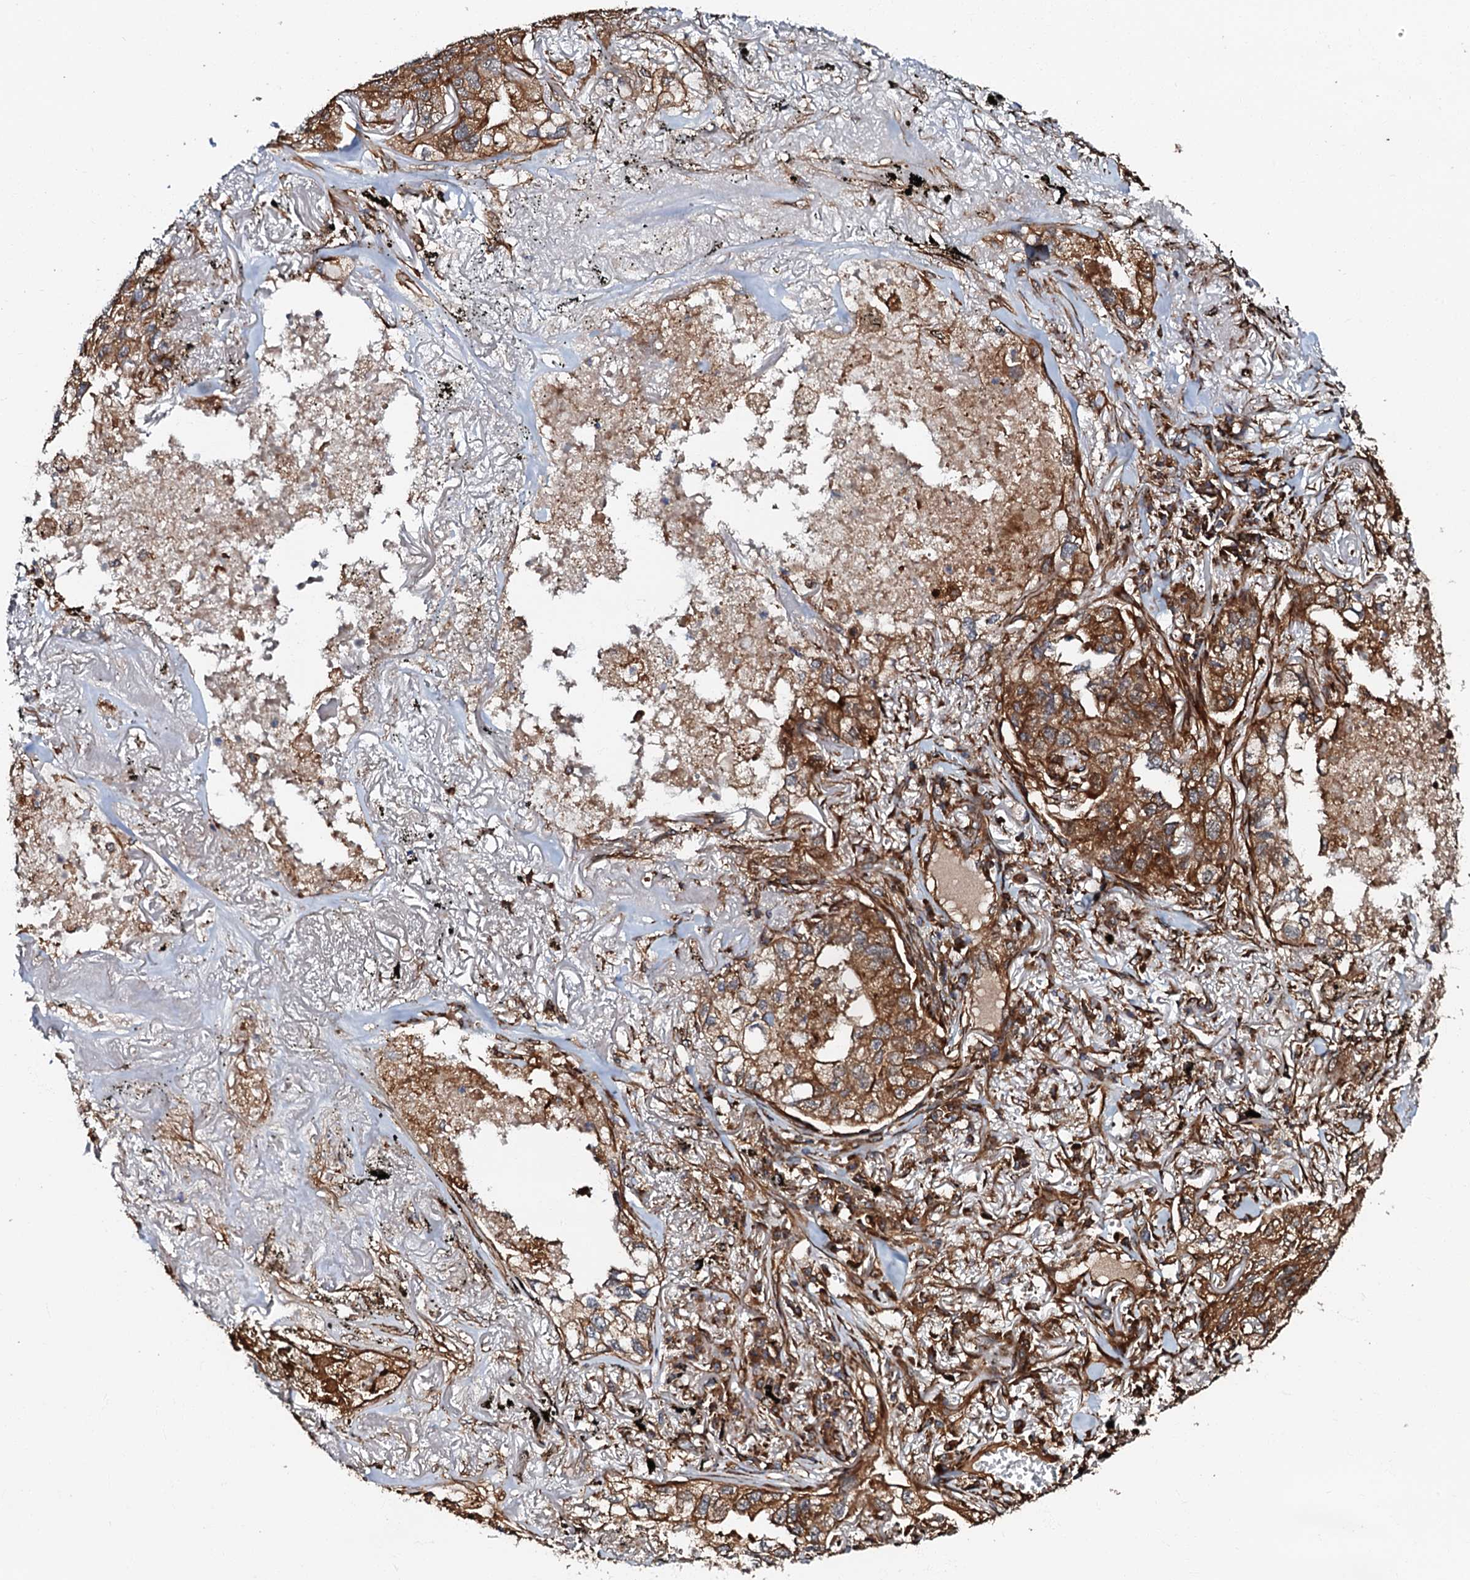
{"staining": {"intensity": "moderate", "quantity": ">75%", "location": "cytoplasmic/membranous"}, "tissue": "lung cancer", "cell_type": "Tumor cells", "image_type": "cancer", "snomed": [{"axis": "morphology", "description": "Adenocarcinoma, NOS"}, {"axis": "topography", "description": "Lung"}], "caption": "A high-resolution micrograph shows immunohistochemistry staining of lung adenocarcinoma, which displays moderate cytoplasmic/membranous staining in about >75% of tumor cells.", "gene": "BLOC1S6", "patient": {"sex": "male", "age": 65}}